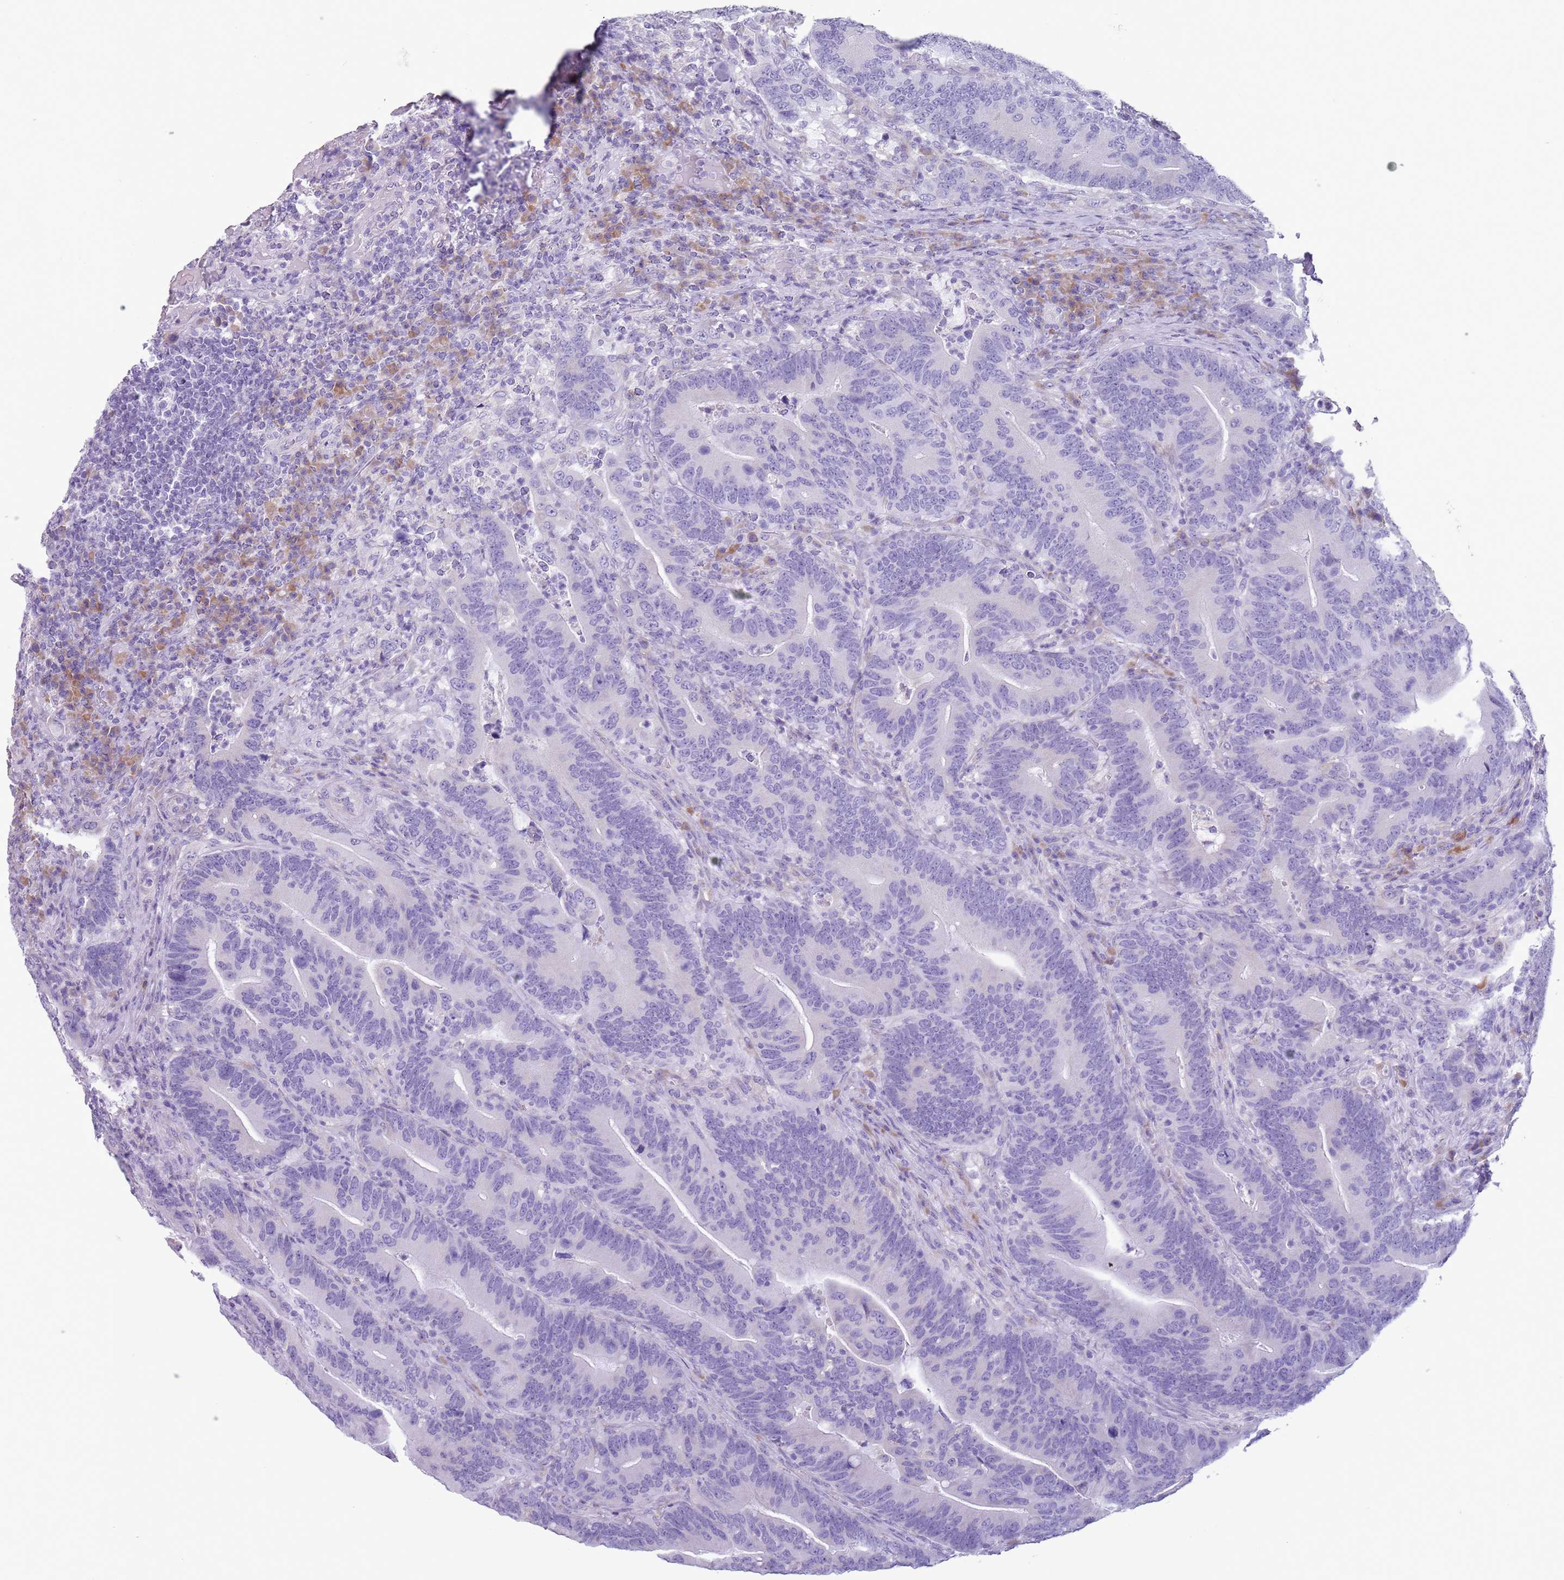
{"staining": {"intensity": "negative", "quantity": "none", "location": "none"}, "tissue": "colorectal cancer", "cell_type": "Tumor cells", "image_type": "cancer", "snomed": [{"axis": "morphology", "description": "Adenocarcinoma, NOS"}, {"axis": "topography", "description": "Colon"}], "caption": "This photomicrograph is of colorectal adenocarcinoma stained with immunohistochemistry (IHC) to label a protein in brown with the nuclei are counter-stained blue. There is no expression in tumor cells.", "gene": "HYOU1", "patient": {"sex": "female", "age": 66}}